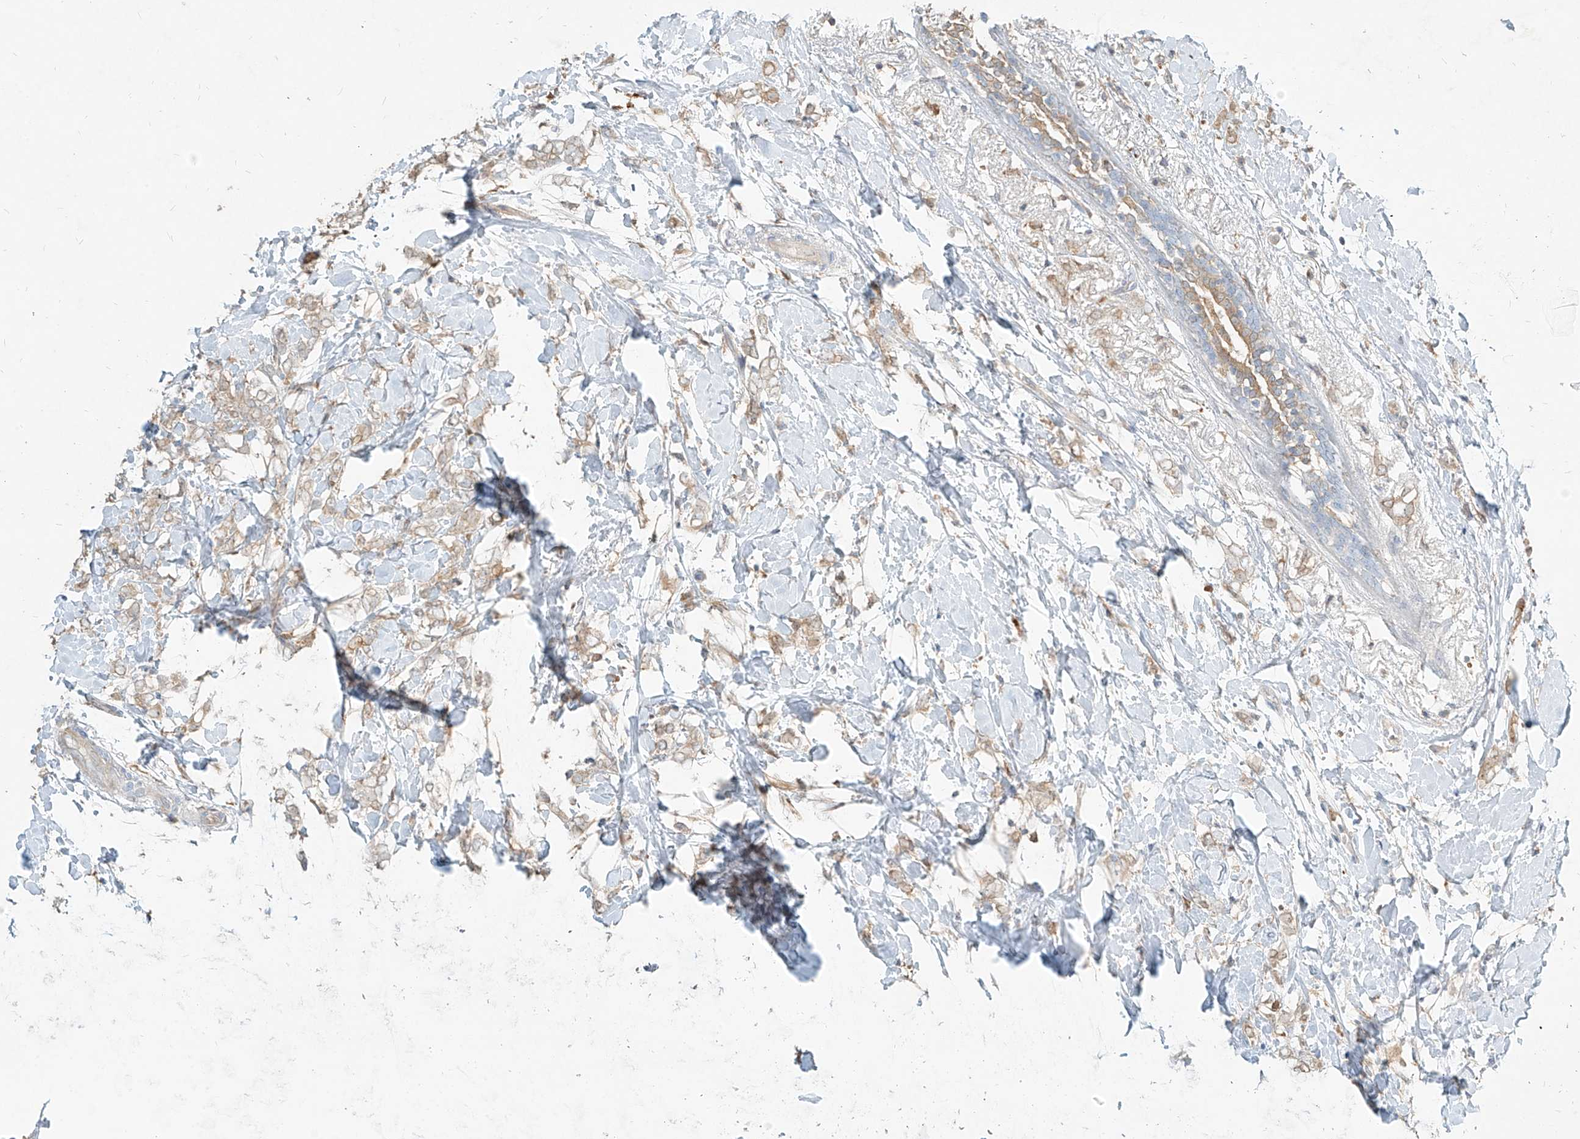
{"staining": {"intensity": "weak", "quantity": ">75%", "location": "cytoplasmic/membranous"}, "tissue": "breast cancer", "cell_type": "Tumor cells", "image_type": "cancer", "snomed": [{"axis": "morphology", "description": "Normal tissue, NOS"}, {"axis": "morphology", "description": "Lobular carcinoma"}, {"axis": "topography", "description": "Breast"}], "caption": "Lobular carcinoma (breast) was stained to show a protein in brown. There is low levels of weak cytoplasmic/membranous expression in approximately >75% of tumor cells.", "gene": "PGD", "patient": {"sex": "female", "age": 47}}